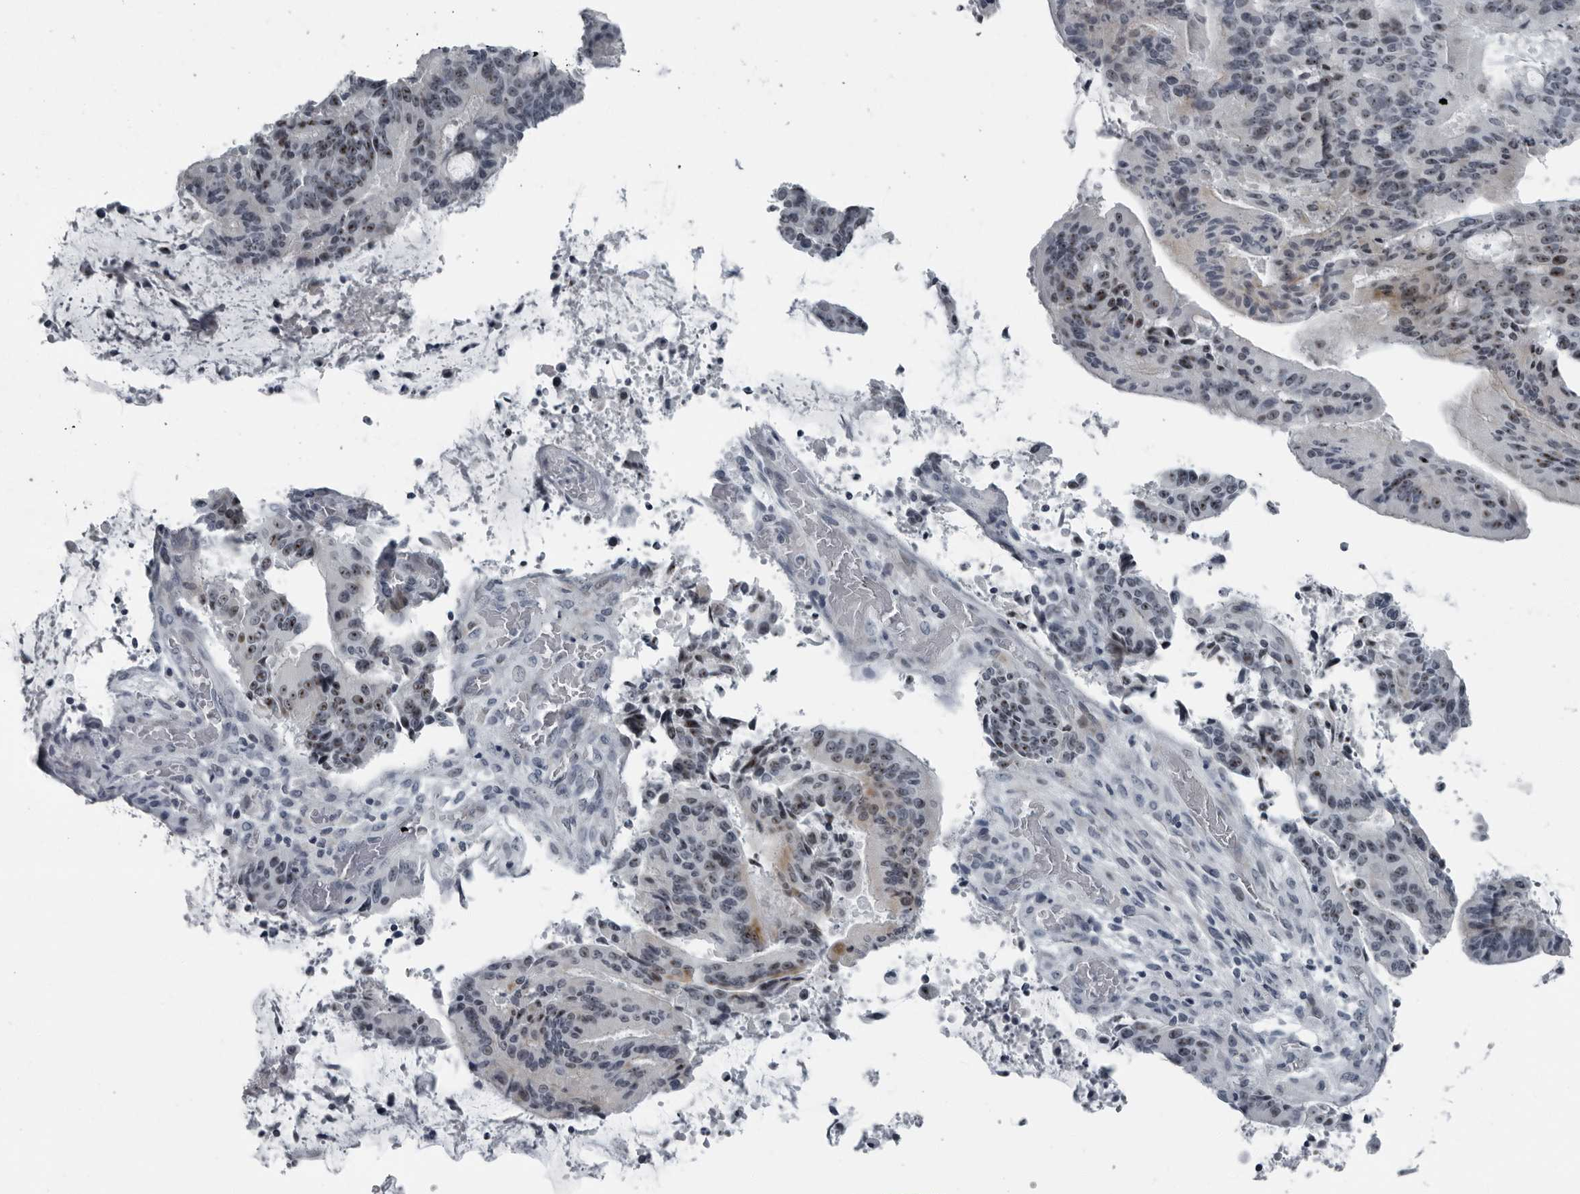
{"staining": {"intensity": "moderate", "quantity": "25%-75%", "location": "nuclear"}, "tissue": "liver cancer", "cell_type": "Tumor cells", "image_type": "cancer", "snomed": [{"axis": "morphology", "description": "Normal tissue, NOS"}, {"axis": "morphology", "description": "Cholangiocarcinoma"}, {"axis": "topography", "description": "Liver"}, {"axis": "topography", "description": "Peripheral nerve tissue"}], "caption": "The photomicrograph displays a brown stain indicating the presence of a protein in the nuclear of tumor cells in cholangiocarcinoma (liver).", "gene": "PDCD11", "patient": {"sex": "female", "age": 73}}